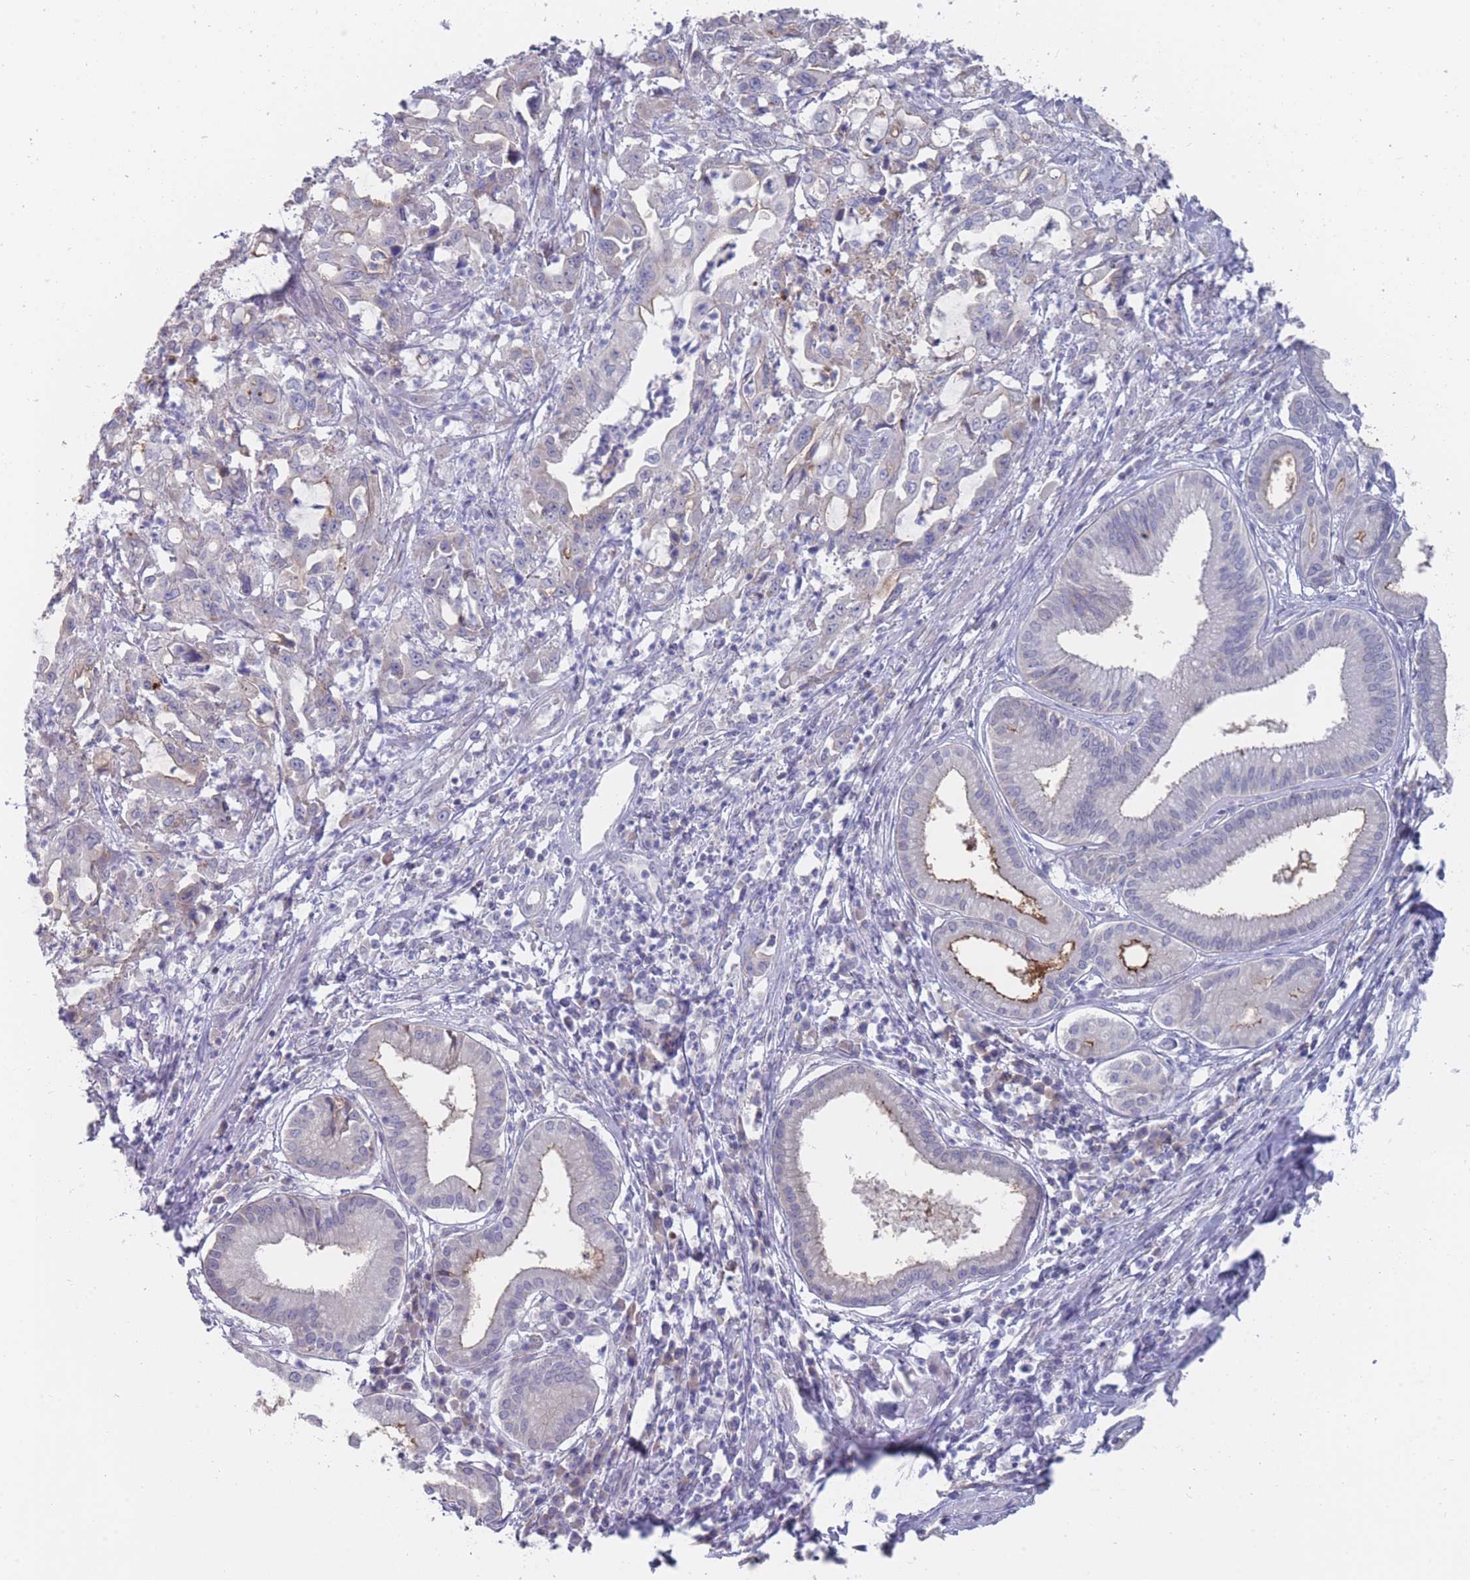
{"staining": {"intensity": "negative", "quantity": "none", "location": "none"}, "tissue": "pancreatic cancer", "cell_type": "Tumor cells", "image_type": "cancer", "snomed": [{"axis": "morphology", "description": "Adenocarcinoma, NOS"}, {"axis": "topography", "description": "Pancreas"}], "caption": "Immunohistochemical staining of pancreatic cancer displays no significant staining in tumor cells.", "gene": "PIGU", "patient": {"sex": "female", "age": 61}}